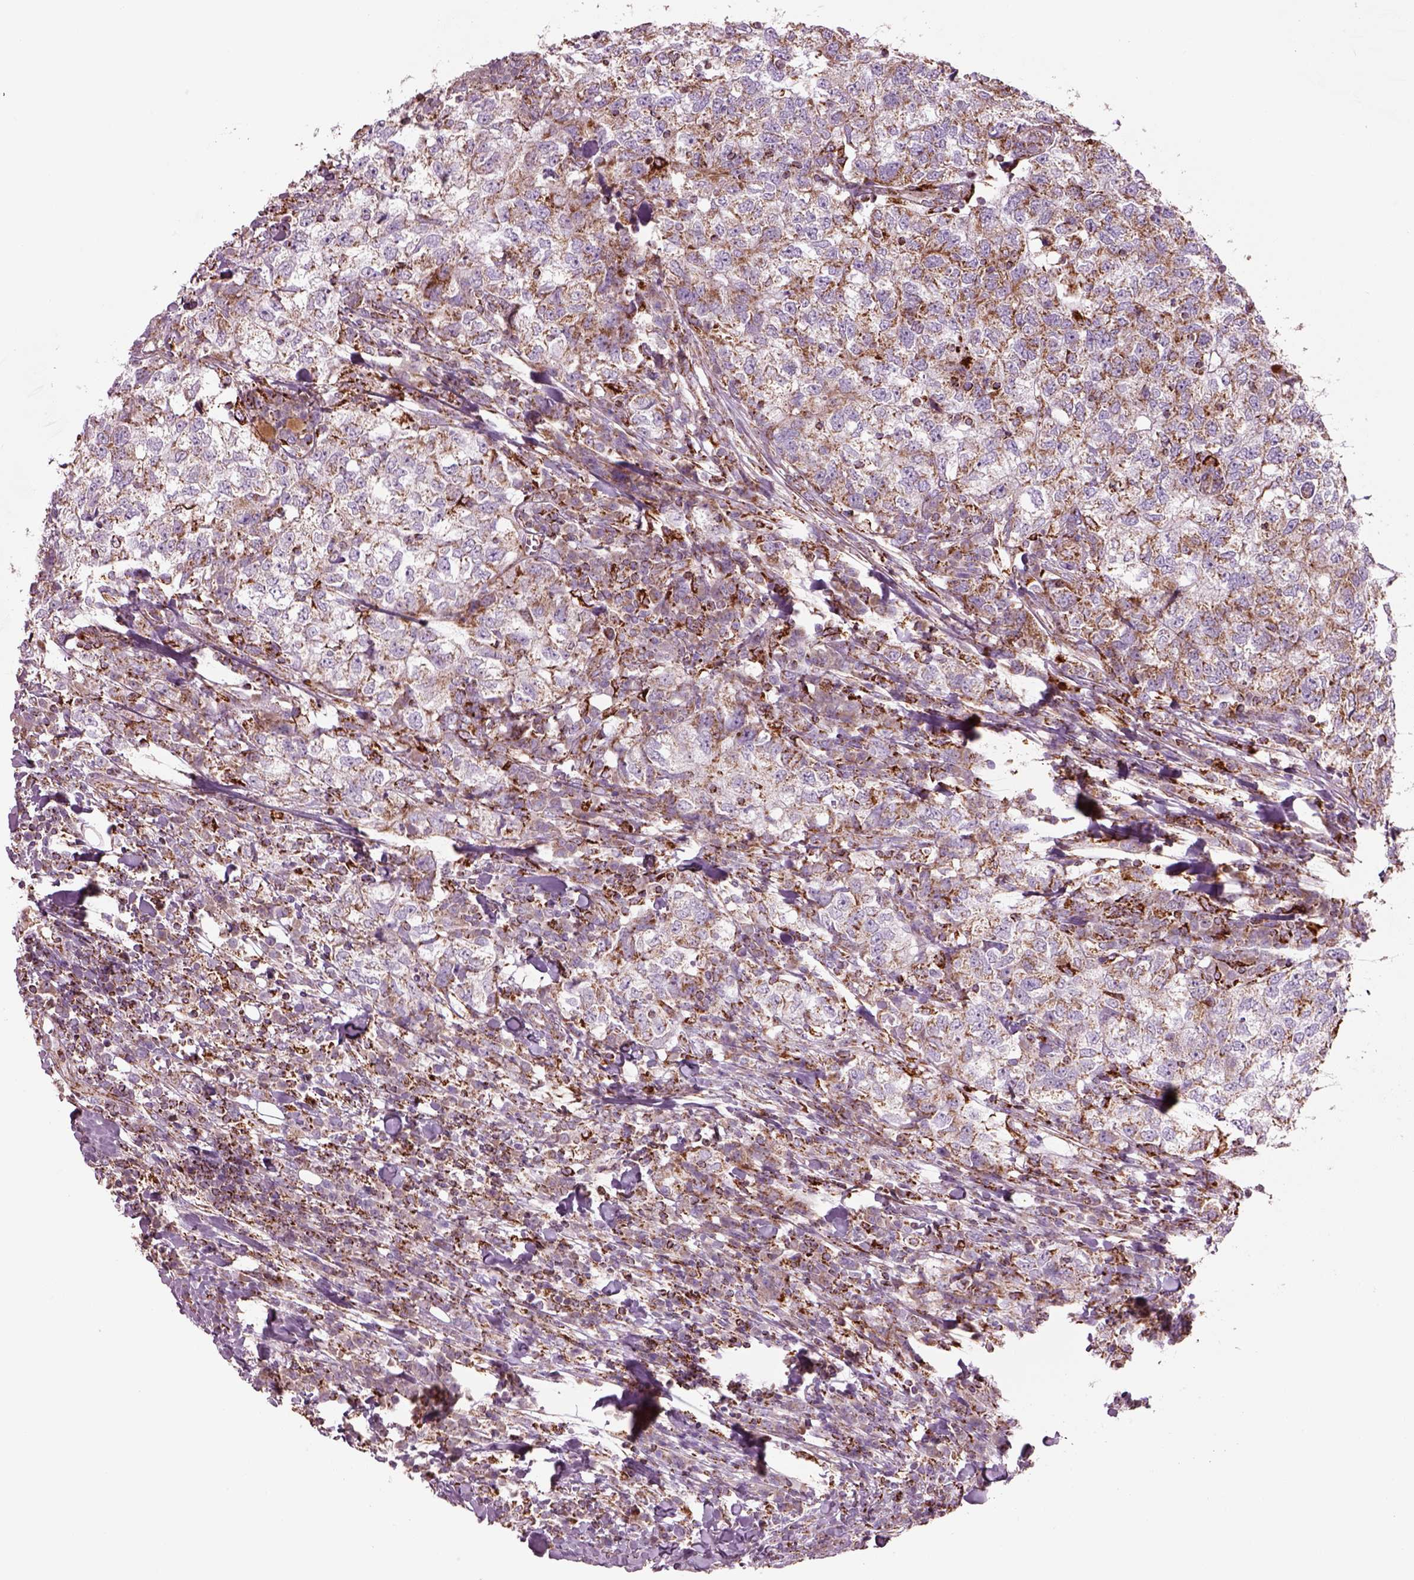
{"staining": {"intensity": "moderate", "quantity": ">75%", "location": "cytoplasmic/membranous"}, "tissue": "breast cancer", "cell_type": "Tumor cells", "image_type": "cancer", "snomed": [{"axis": "morphology", "description": "Duct carcinoma"}, {"axis": "topography", "description": "Breast"}], "caption": "Protein expression analysis of human breast cancer reveals moderate cytoplasmic/membranous staining in approximately >75% of tumor cells. (Brightfield microscopy of DAB IHC at high magnification).", "gene": "SLC25A24", "patient": {"sex": "female", "age": 30}}